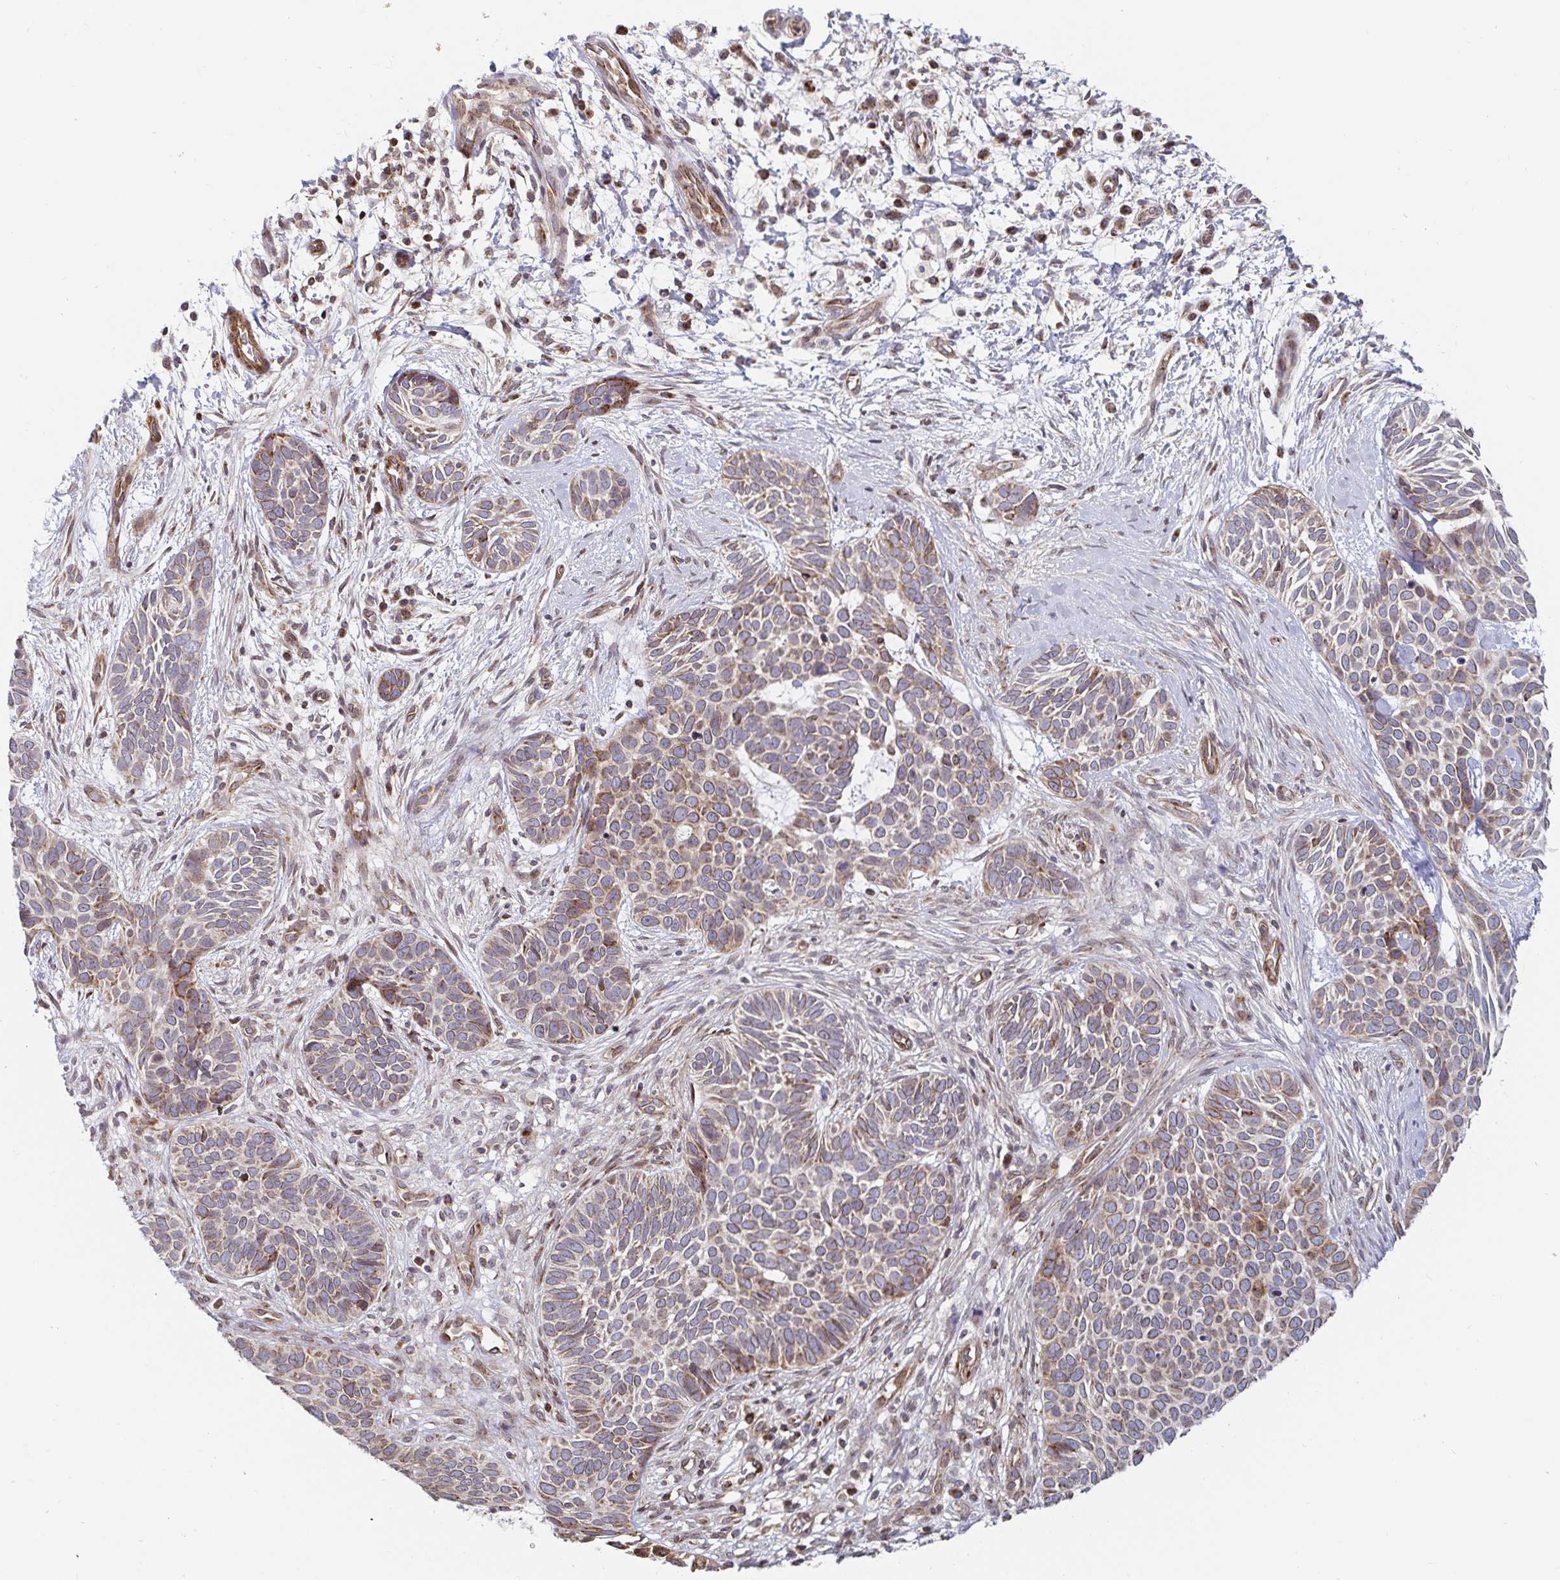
{"staining": {"intensity": "moderate", "quantity": "25%-75%", "location": "cytoplasmic/membranous"}, "tissue": "skin cancer", "cell_type": "Tumor cells", "image_type": "cancer", "snomed": [{"axis": "morphology", "description": "Basal cell carcinoma"}, {"axis": "topography", "description": "Skin"}], "caption": "Immunohistochemistry (DAB (3,3'-diaminobenzidine)) staining of skin cancer (basal cell carcinoma) exhibits moderate cytoplasmic/membranous protein positivity in about 25%-75% of tumor cells.", "gene": "STARD8", "patient": {"sex": "male", "age": 69}}